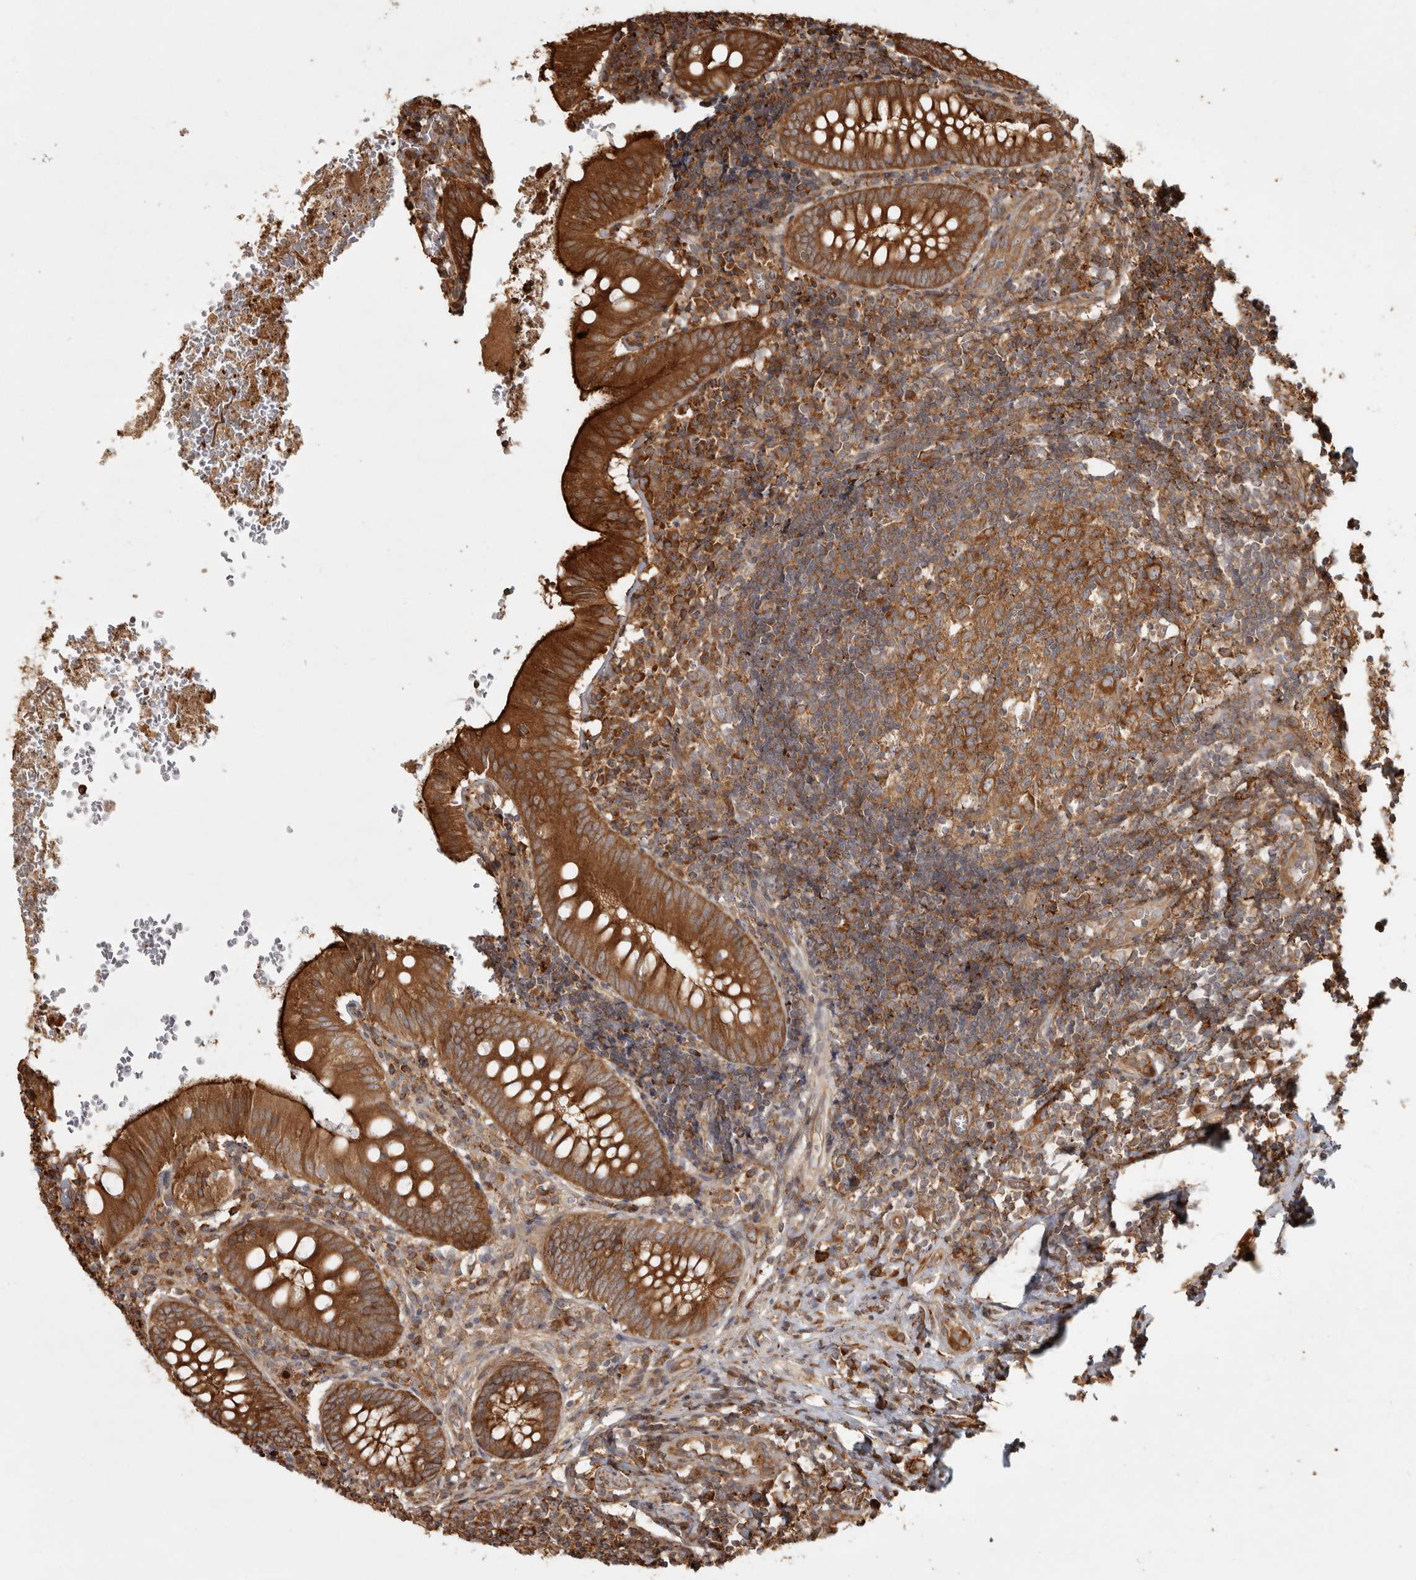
{"staining": {"intensity": "strong", "quantity": ">75%", "location": "cytoplasmic/membranous"}, "tissue": "appendix", "cell_type": "Glandular cells", "image_type": "normal", "snomed": [{"axis": "morphology", "description": "Normal tissue, NOS"}, {"axis": "topography", "description": "Appendix"}], "caption": "Immunohistochemistry of benign appendix exhibits high levels of strong cytoplasmic/membranous positivity in about >75% of glandular cells.", "gene": "CAMSAP2", "patient": {"sex": "male", "age": 8}}